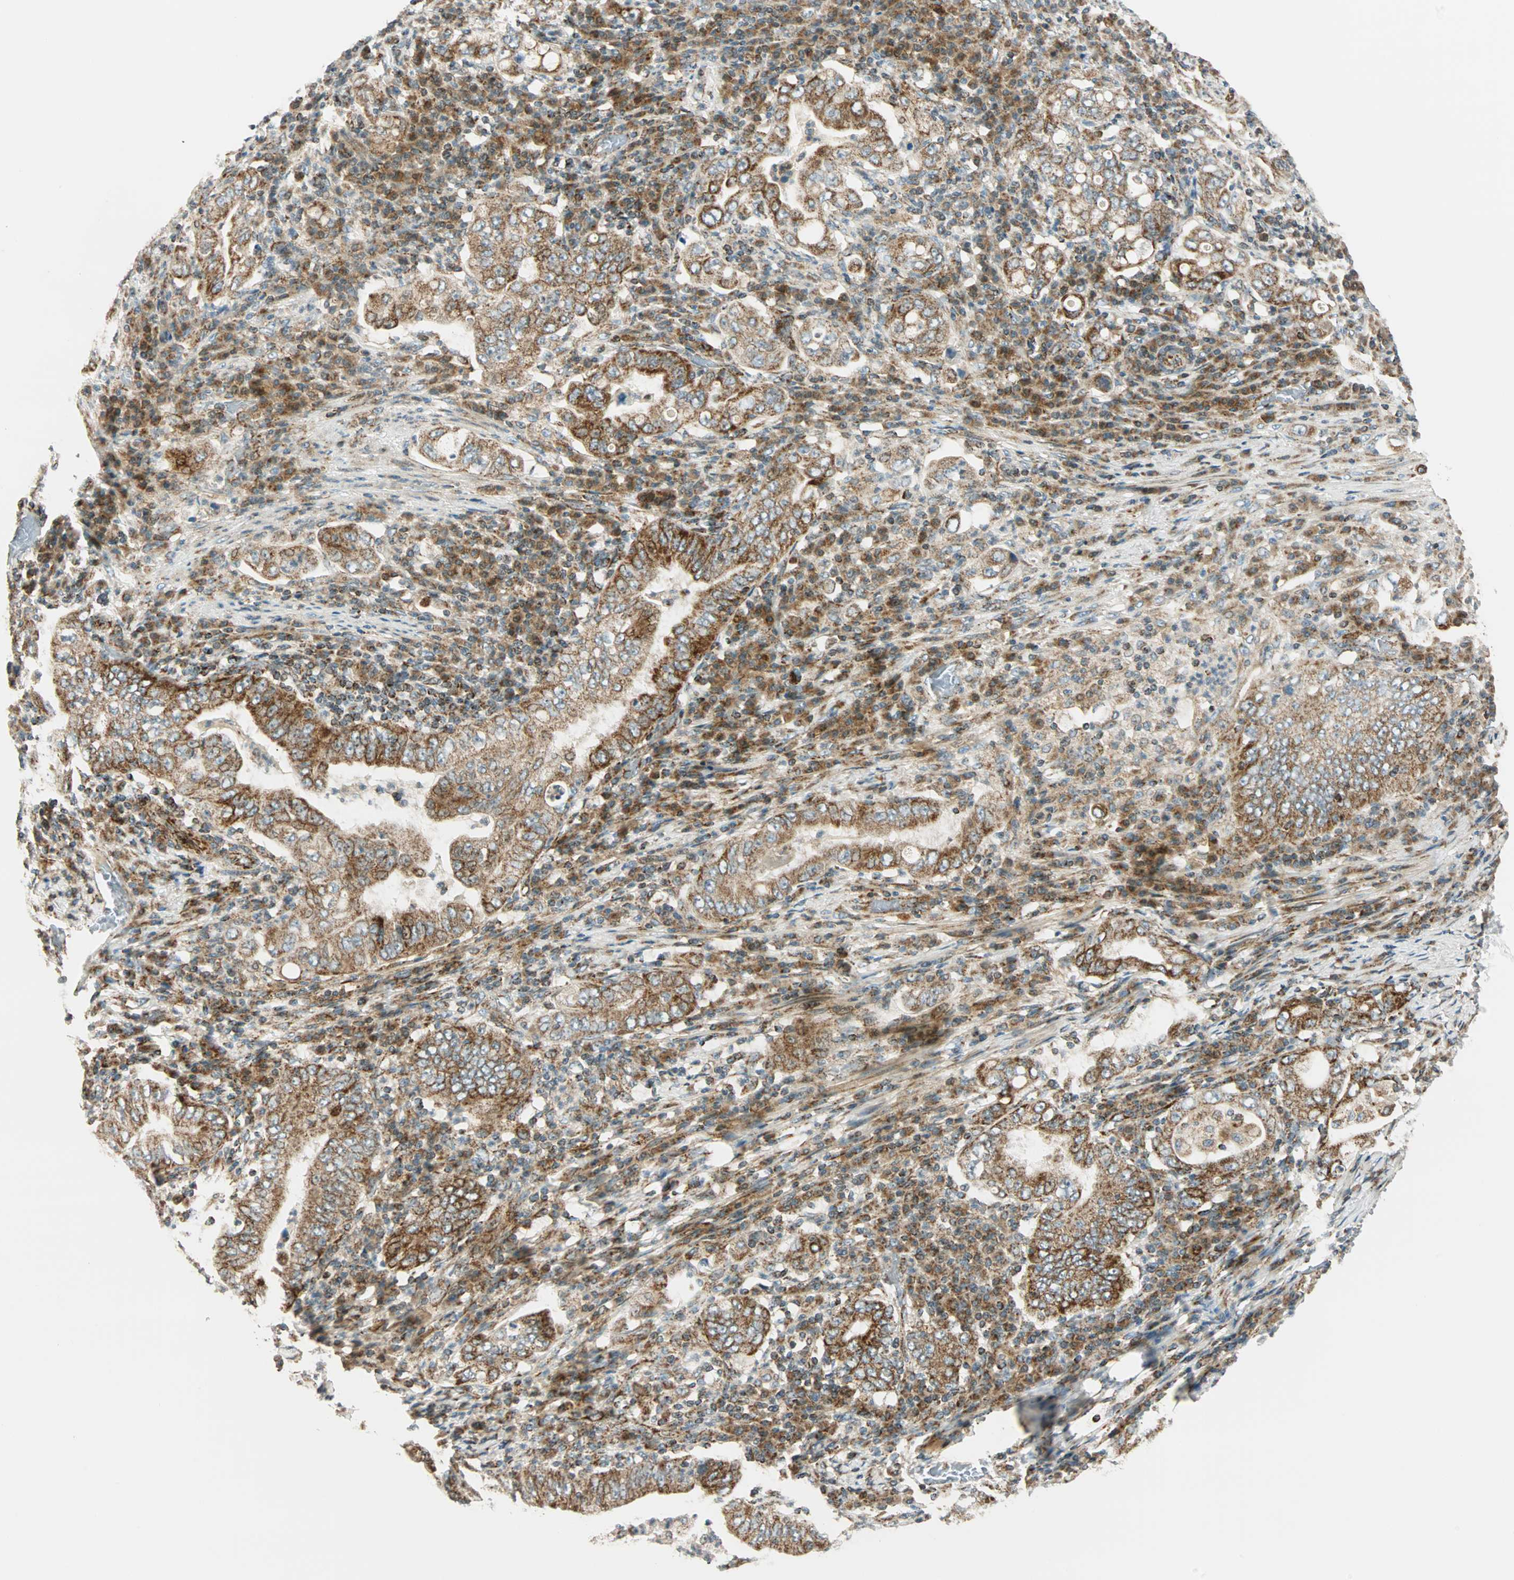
{"staining": {"intensity": "moderate", "quantity": ">75%", "location": "cytoplasmic/membranous"}, "tissue": "stomach cancer", "cell_type": "Tumor cells", "image_type": "cancer", "snomed": [{"axis": "morphology", "description": "Normal tissue, NOS"}, {"axis": "morphology", "description": "Adenocarcinoma, NOS"}, {"axis": "topography", "description": "Esophagus"}, {"axis": "topography", "description": "Stomach, upper"}, {"axis": "topography", "description": "Peripheral nerve tissue"}], "caption": "Protein staining of stomach cancer tissue demonstrates moderate cytoplasmic/membranous positivity in approximately >75% of tumor cells. Using DAB (brown) and hematoxylin (blue) stains, captured at high magnification using brightfield microscopy.", "gene": "SPRY4", "patient": {"sex": "male", "age": 62}}